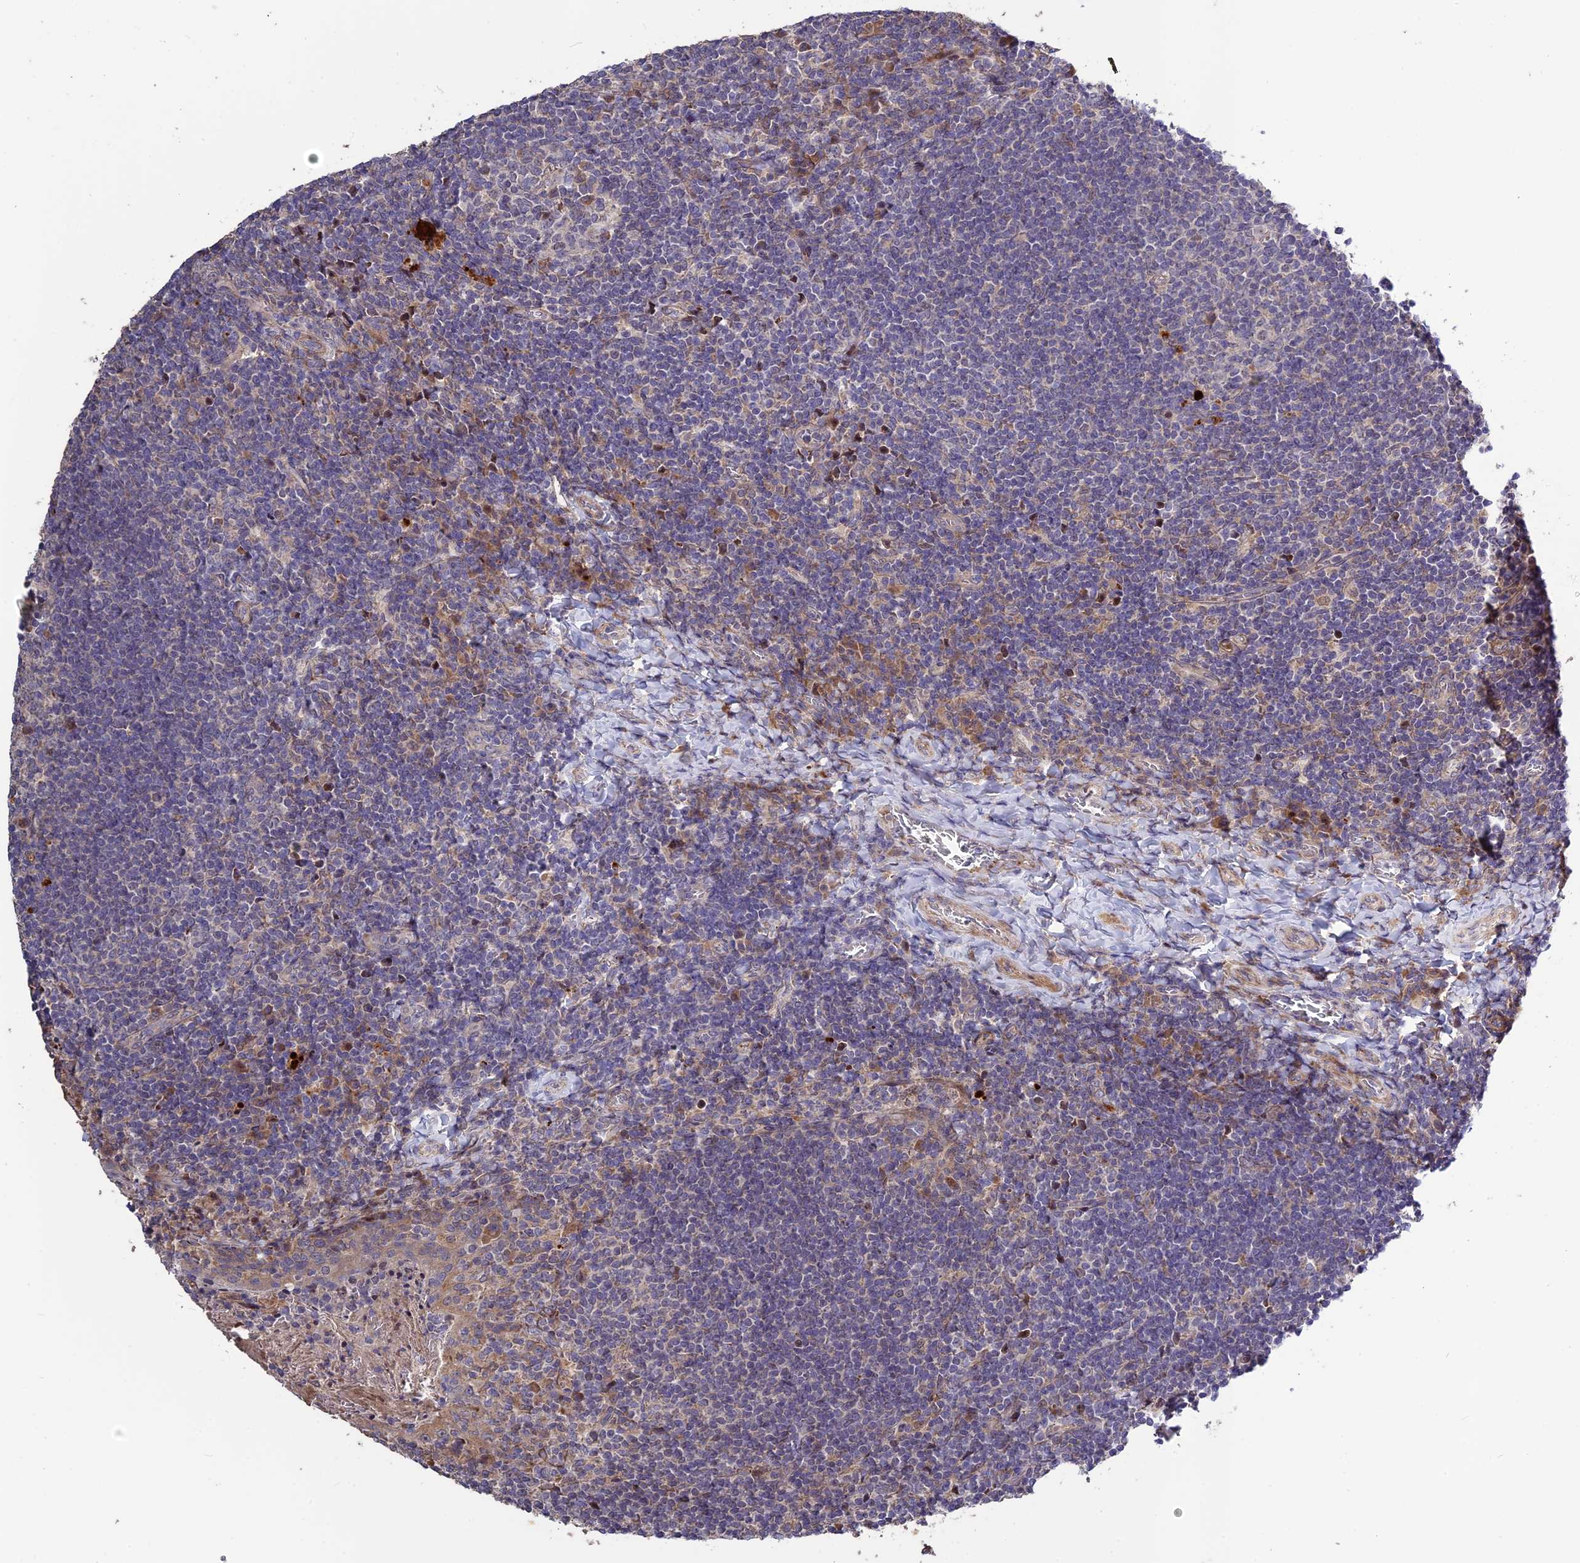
{"staining": {"intensity": "negative", "quantity": "none", "location": "none"}, "tissue": "tonsil", "cell_type": "Germinal center cells", "image_type": "normal", "snomed": [{"axis": "morphology", "description": "Normal tissue, NOS"}, {"axis": "topography", "description": "Tonsil"}], "caption": "Immunohistochemistry (IHC) micrograph of normal tonsil: tonsil stained with DAB (3,3'-diaminobenzidine) reveals no significant protein expression in germinal center cells.", "gene": "SPG21", "patient": {"sex": "female", "age": 10}}